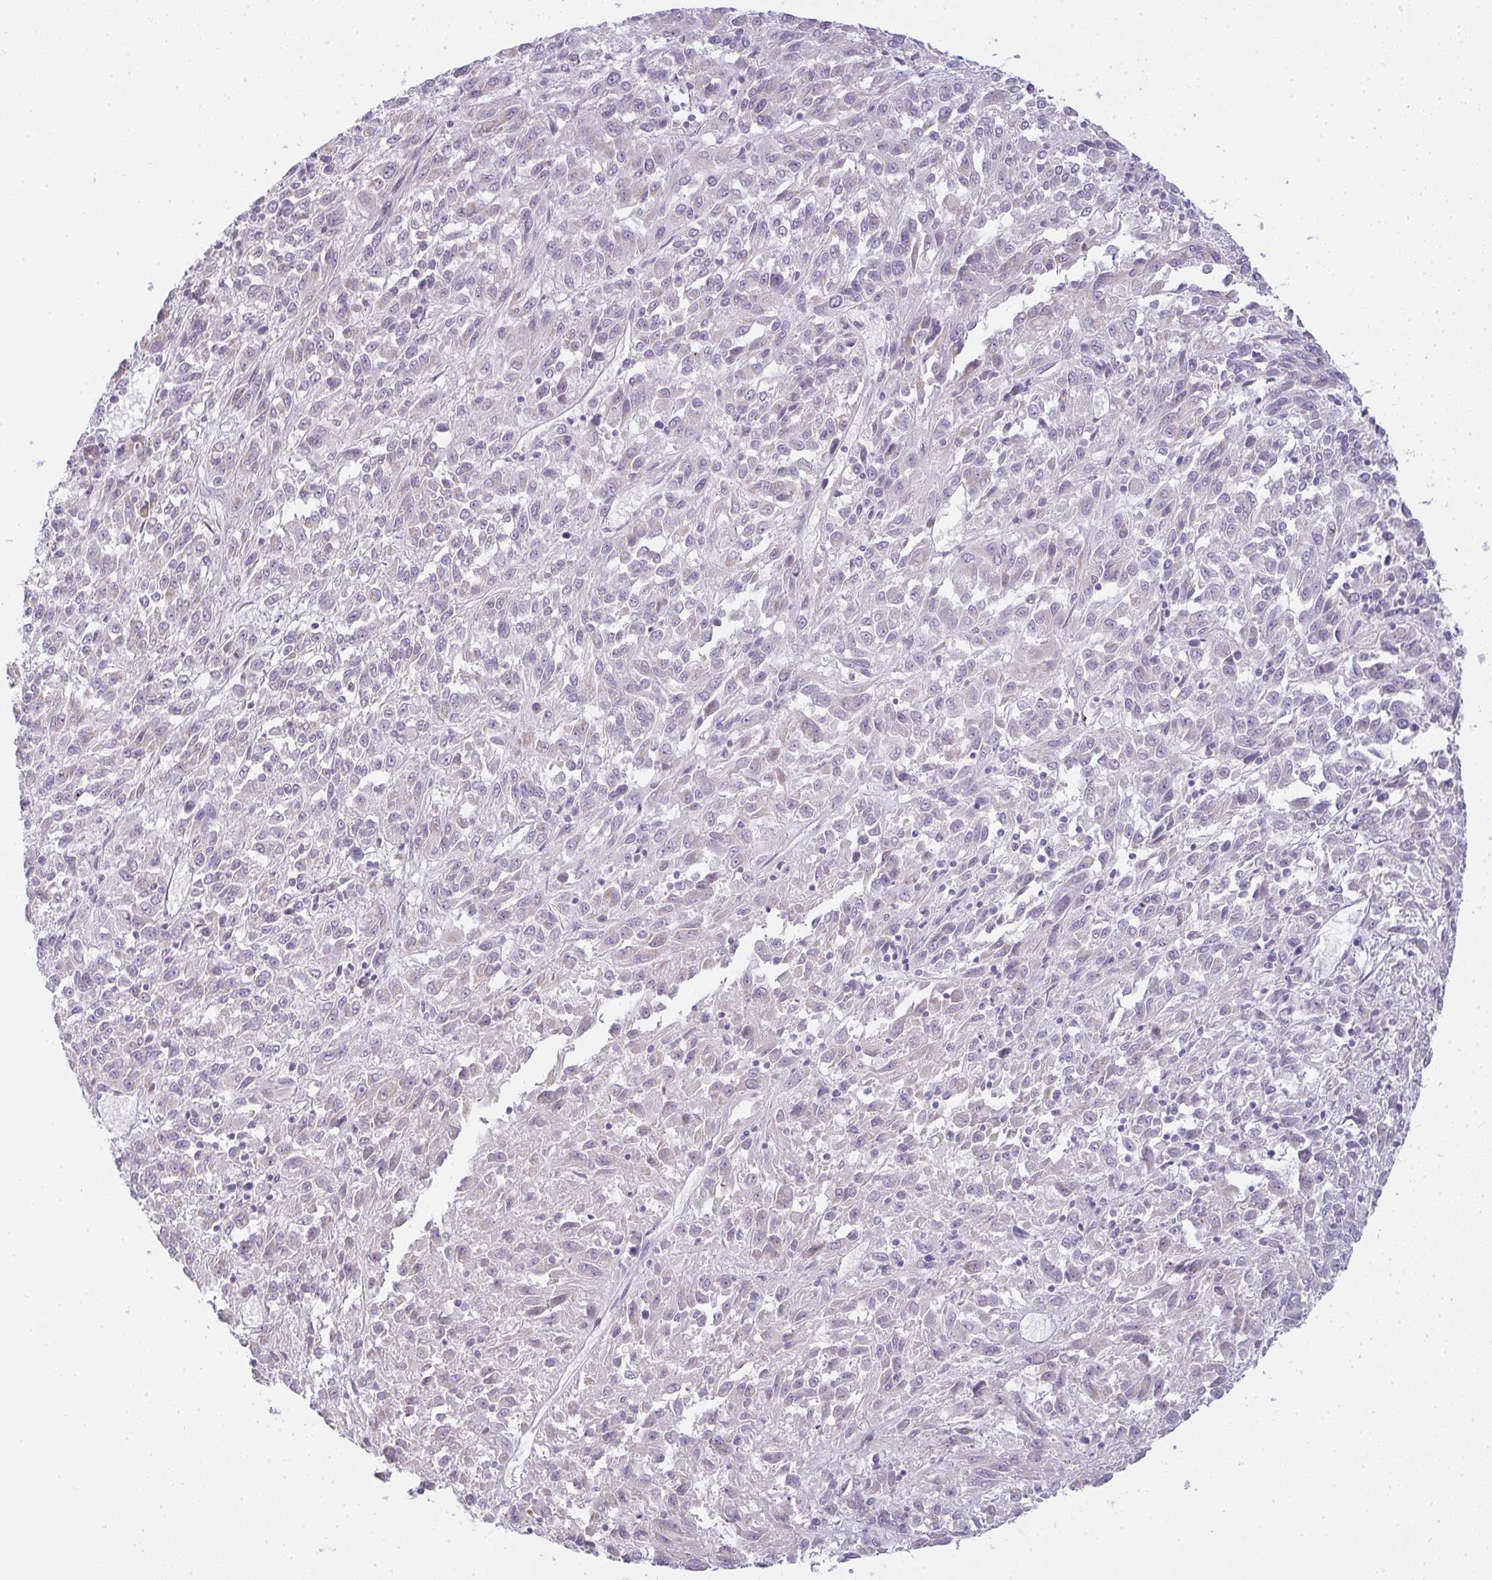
{"staining": {"intensity": "negative", "quantity": "none", "location": "none"}, "tissue": "melanoma", "cell_type": "Tumor cells", "image_type": "cancer", "snomed": [{"axis": "morphology", "description": "Malignant melanoma, Metastatic site"}, {"axis": "topography", "description": "Lung"}], "caption": "Tumor cells show no significant protein staining in malignant melanoma (metastatic site).", "gene": "SIRPB2", "patient": {"sex": "male", "age": 64}}